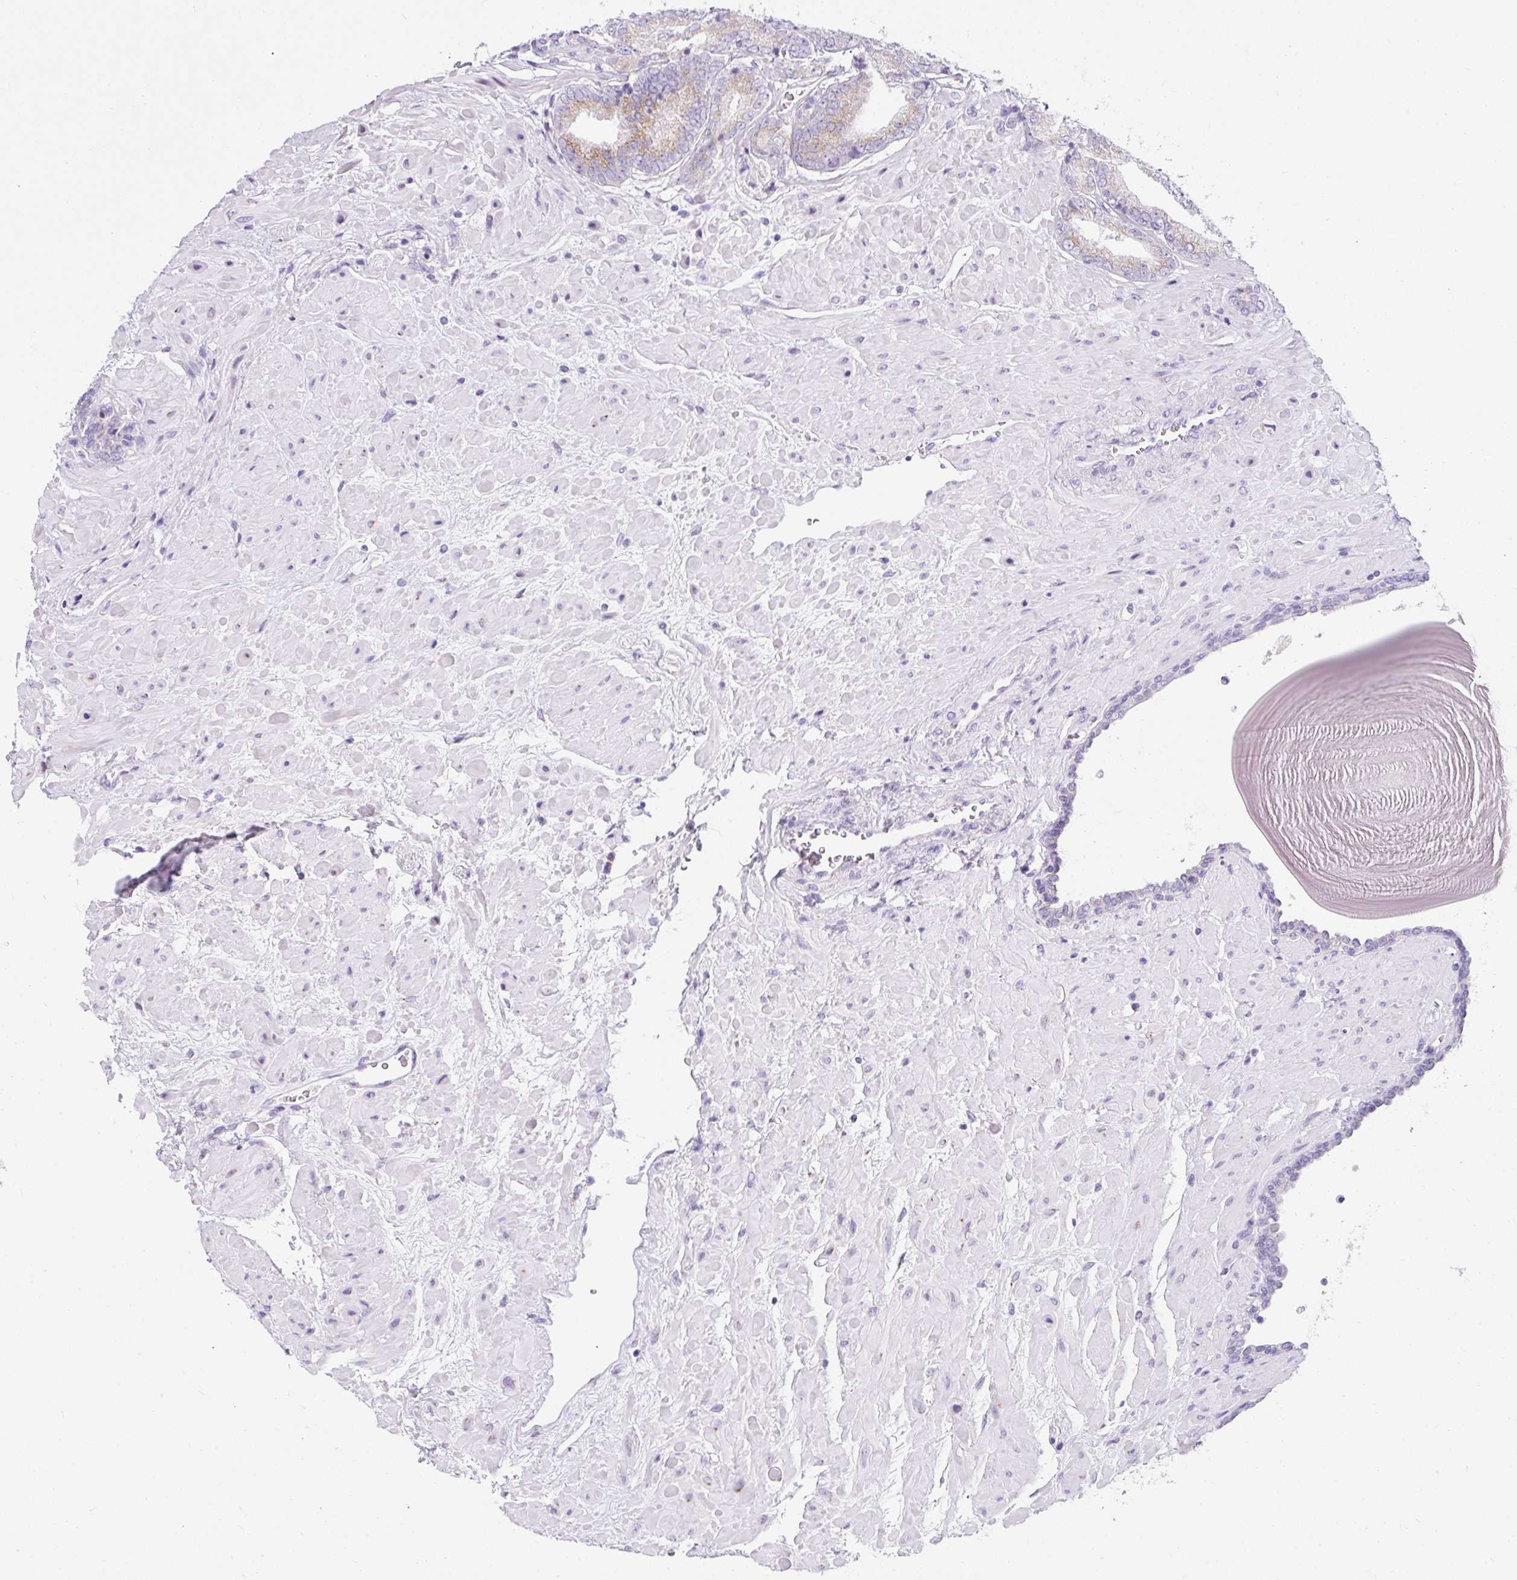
{"staining": {"intensity": "moderate", "quantity": "<25%", "location": "cytoplasmic/membranous"}, "tissue": "prostate cancer", "cell_type": "Tumor cells", "image_type": "cancer", "snomed": [{"axis": "morphology", "description": "Adenocarcinoma, High grade"}, {"axis": "topography", "description": "Prostate"}], "caption": "High-power microscopy captured an IHC photomicrograph of adenocarcinoma (high-grade) (prostate), revealing moderate cytoplasmic/membranous positivity in approximately <25% of tumor cells. Using DAB (brown) and hematoxylin (blue) stains, captured at high magnification using brightfield microscopy.", "gene": "GOLGA8A", "patient": {"sex": "male", "age": 68}}